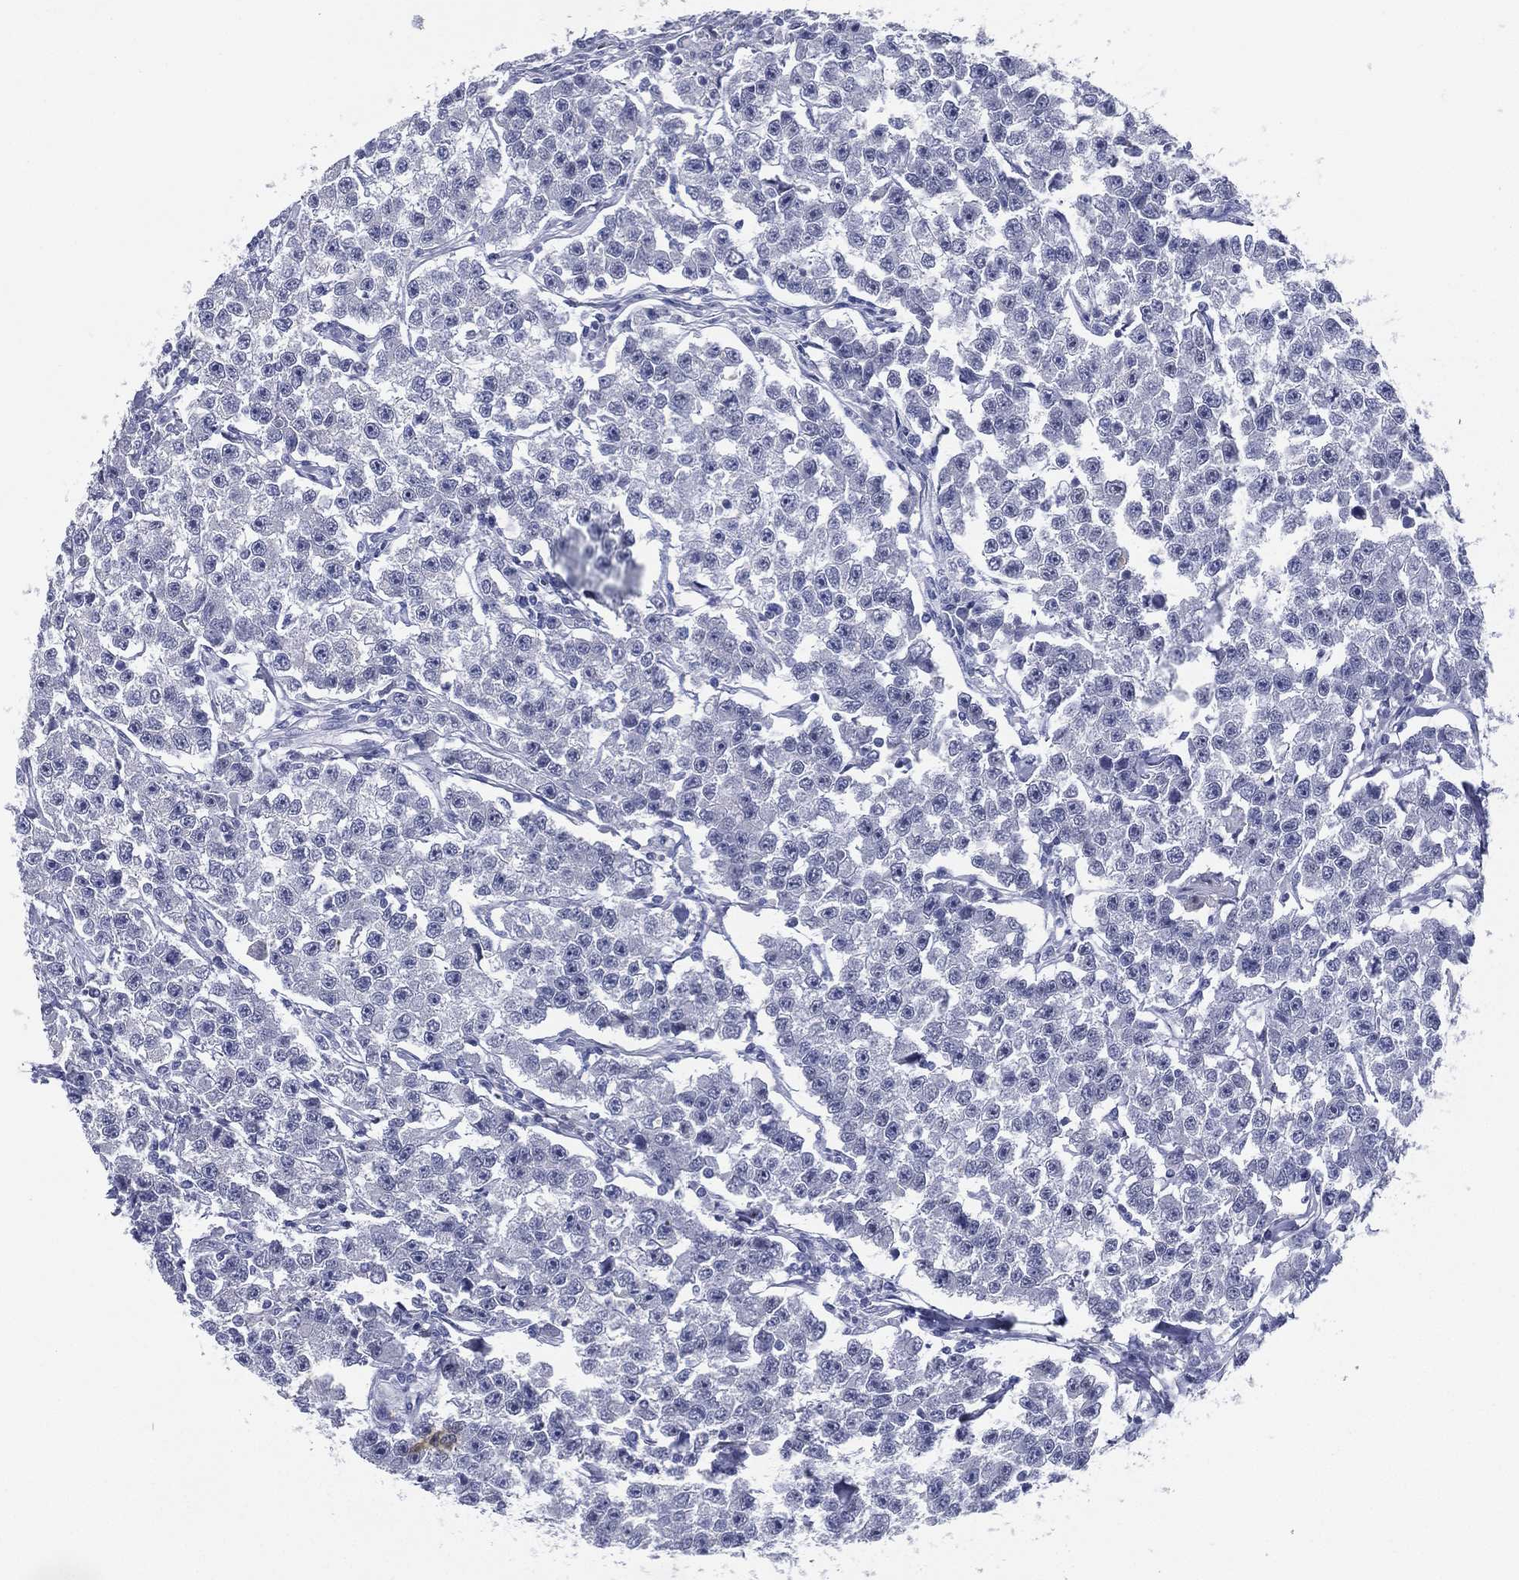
{"staining": {"intensity": "negative", "quantity": "none", "location": "none"}, "tissue": "testis cancer", "cell_type": "Tumor cells", "image_type": "cancer", "snomed": [{"axis": "morphology", "description": "Seminoma, NOS"}, {"axis": "topography", "description": "Testis"}], "caption": "Testis cancer stained for a protein using IHC exhibits no positivity tumor cells.", "gene": "RSPH4A", "patient": {"sex": "male", "age": 59}}